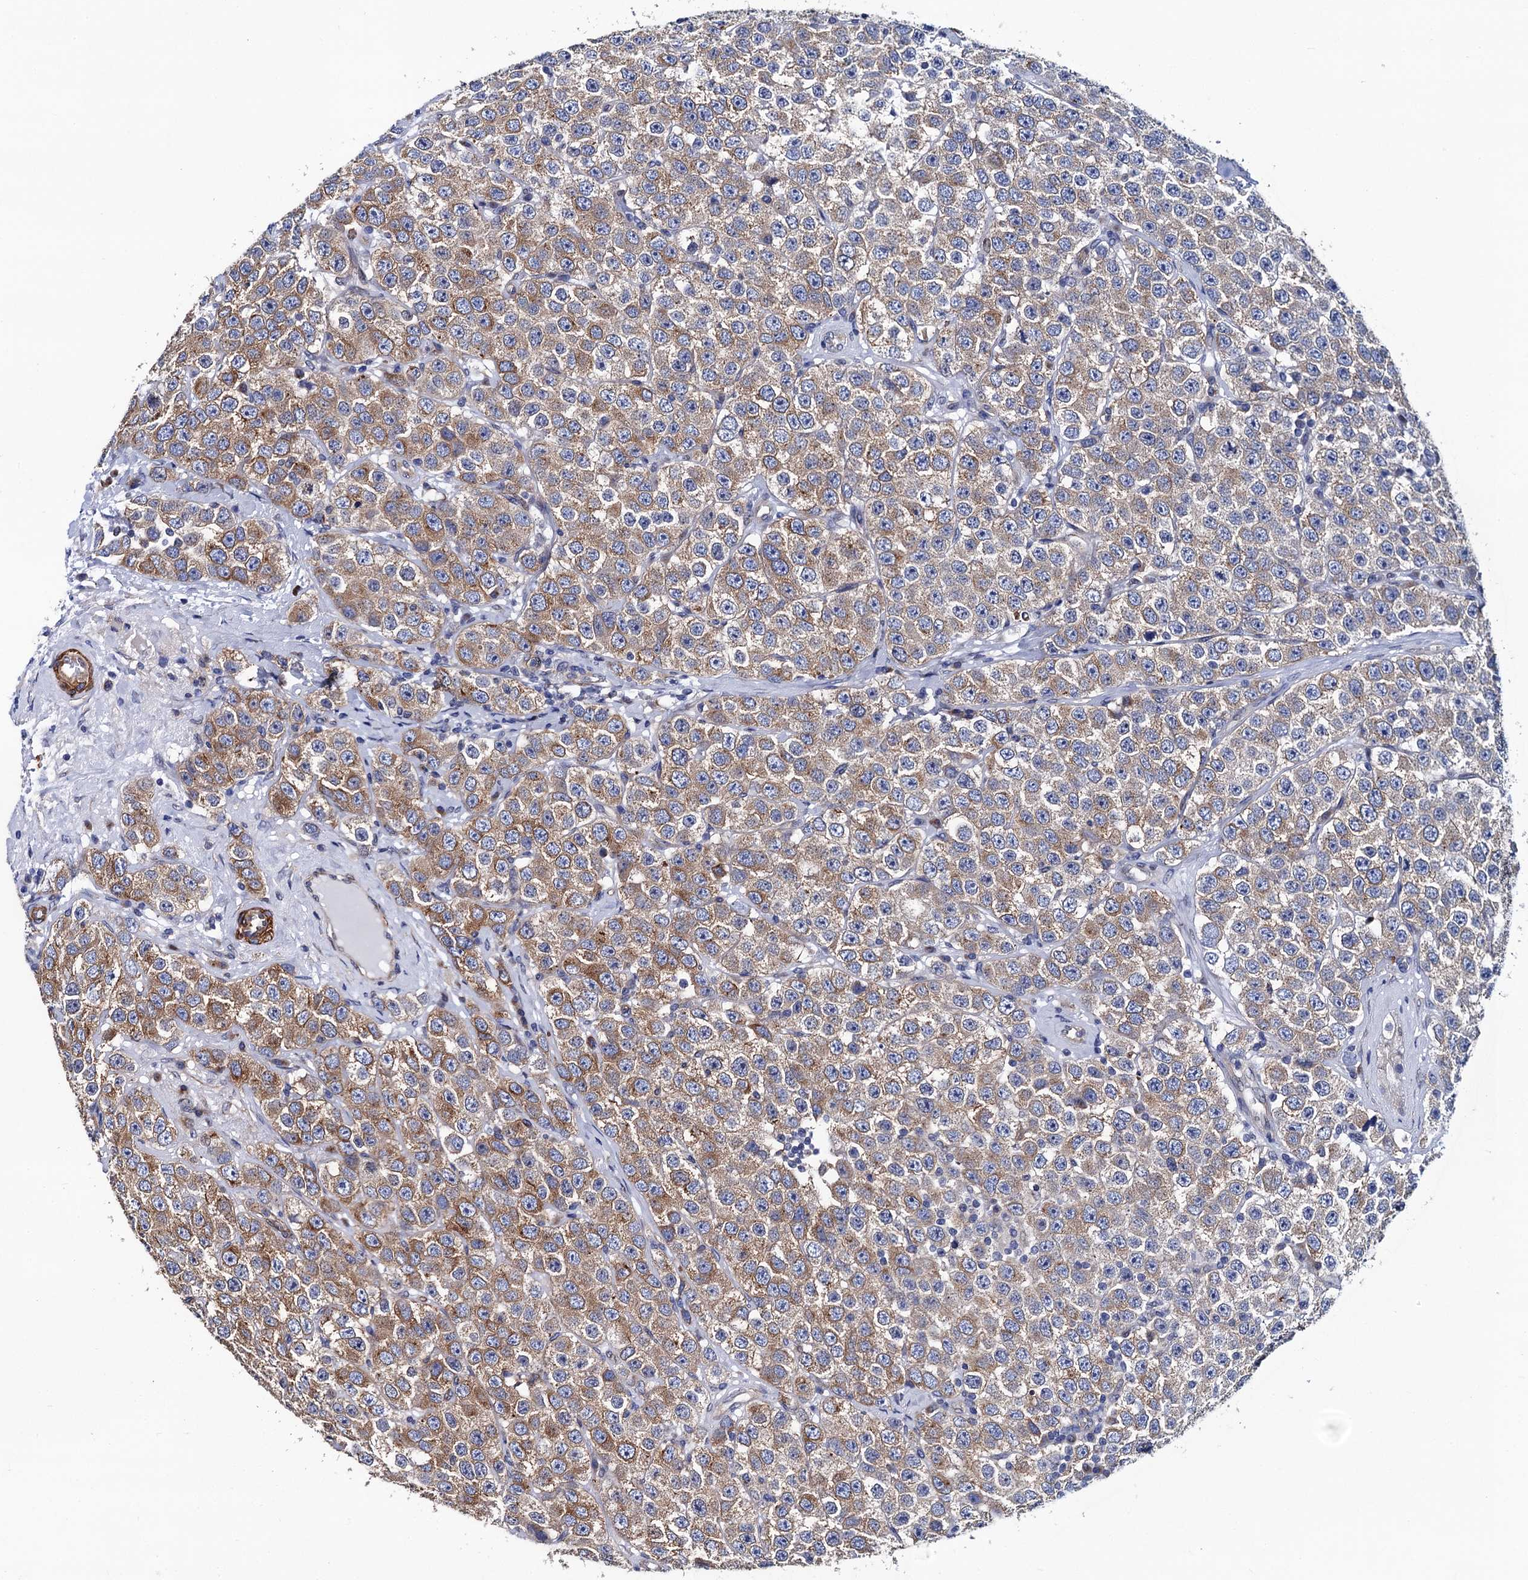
{"staining": {"intensity": "moderate", "quantity": ">75%", "location": "cytoplasmic/membranous"}, "tissue": "testis cancer", "cell_type": "Tumor cells", "image_type": "cancer", "snomed": [{"axis": "morphology", "description": "Seminoma, NOS"}, {"axis": "topography", "description": "Testis"}], "caption": "Tumor cells demonstrate moderate cytoplasmic/membranous expression in approximately >75% of cells in testis cancer.", "gene": "ZDHHC18", "patient": {"sex": "male", "age": 28}}